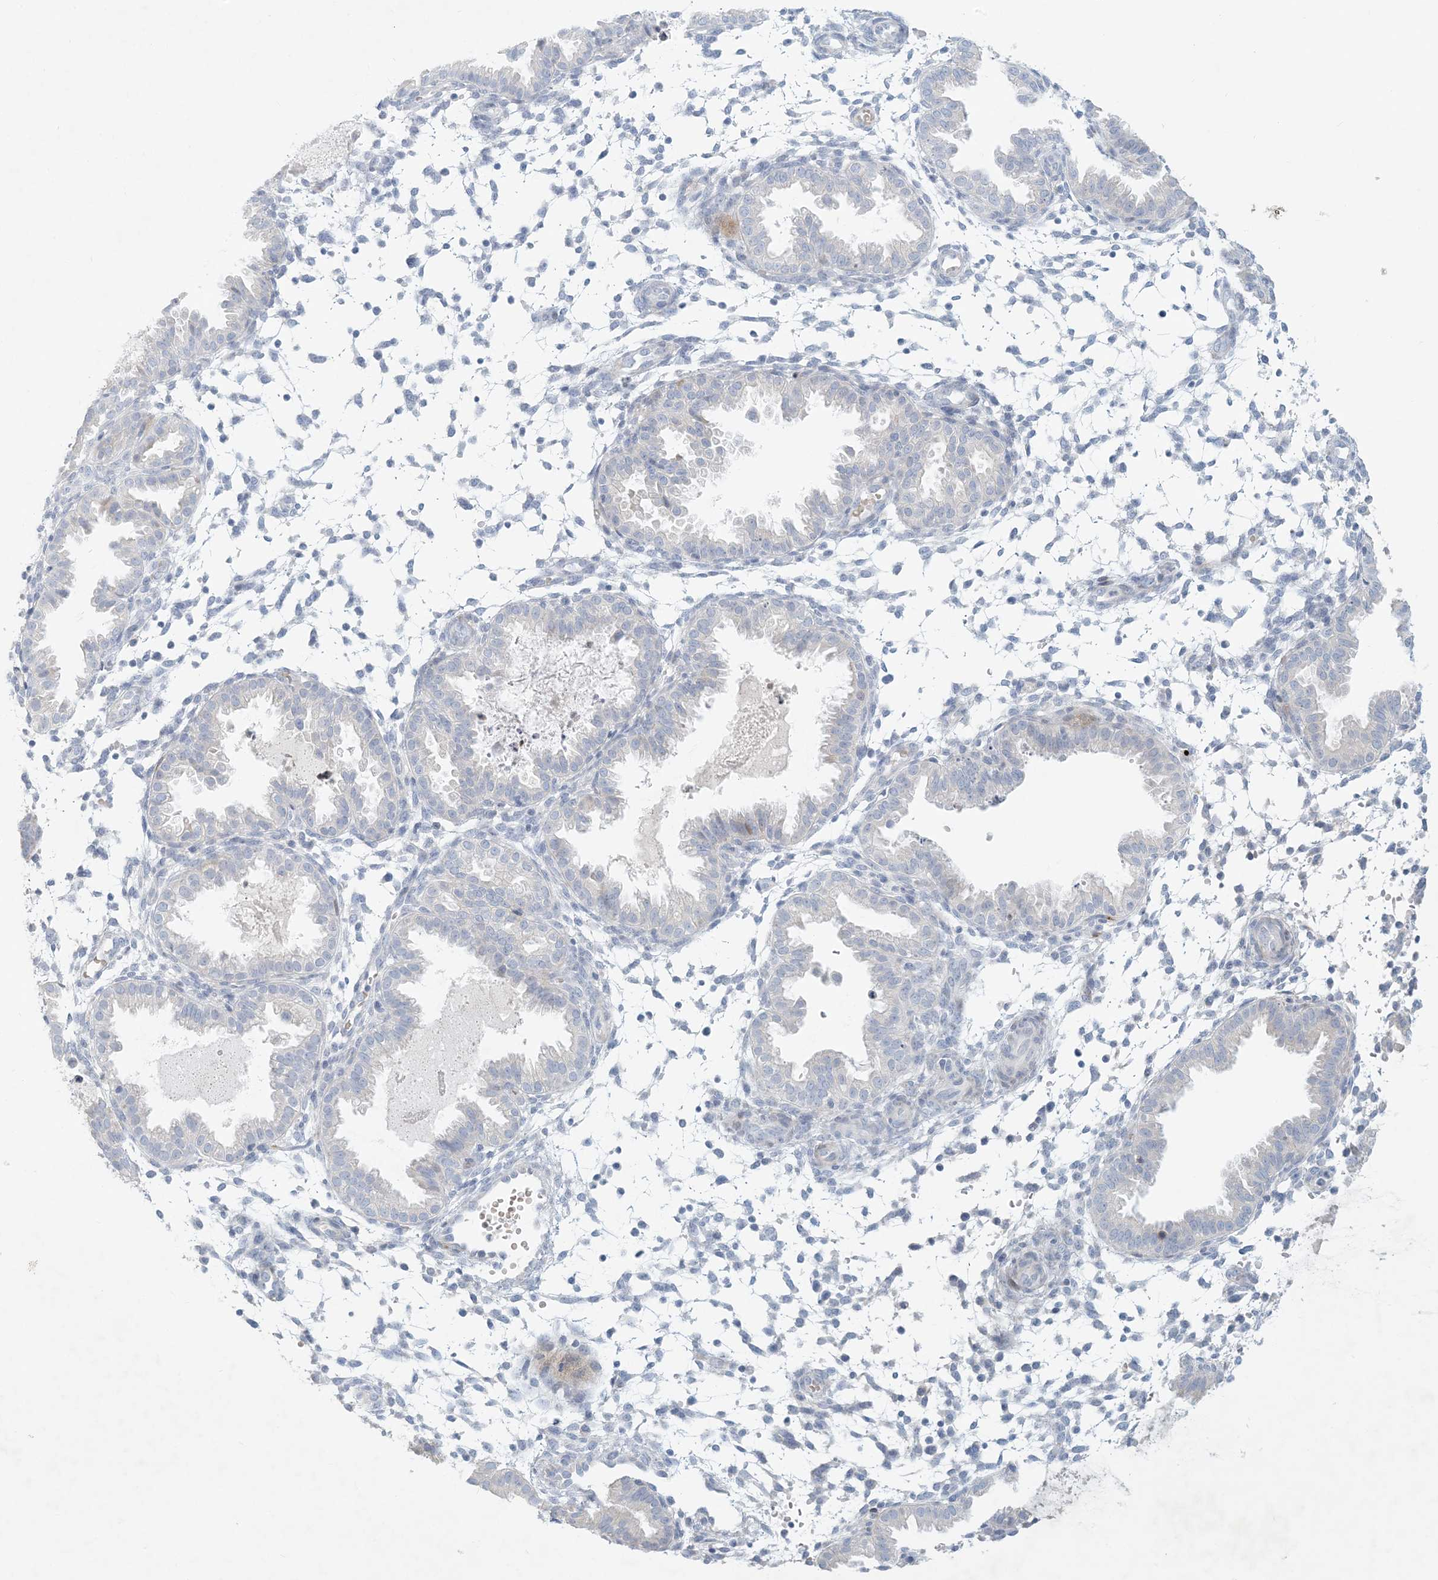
{"staining": {"intensity": "negative", "quantity": "none", "location": "none"}, "tissue": "endometrium", "cell_type": "Cells in endometrial stroma", "image_type": "normal", "snomed": [{"axis": "morphology", "description": "Normal tissue, NOS"}, {"axis": "topography", "description": "Endometrium"}], "caption": "Immunohistochemistry micrograph of benign endometrium stained for a protein (brown), which displays no staining in cells in endometrial stroma. The staining is performed using DAB (3,3'-diaminobenzidine) brown chromogen with nuclei counter-stained in using hematoxylin.", "gene": "ZNF385D", "patient": {"sex": "female", "age": 33}}